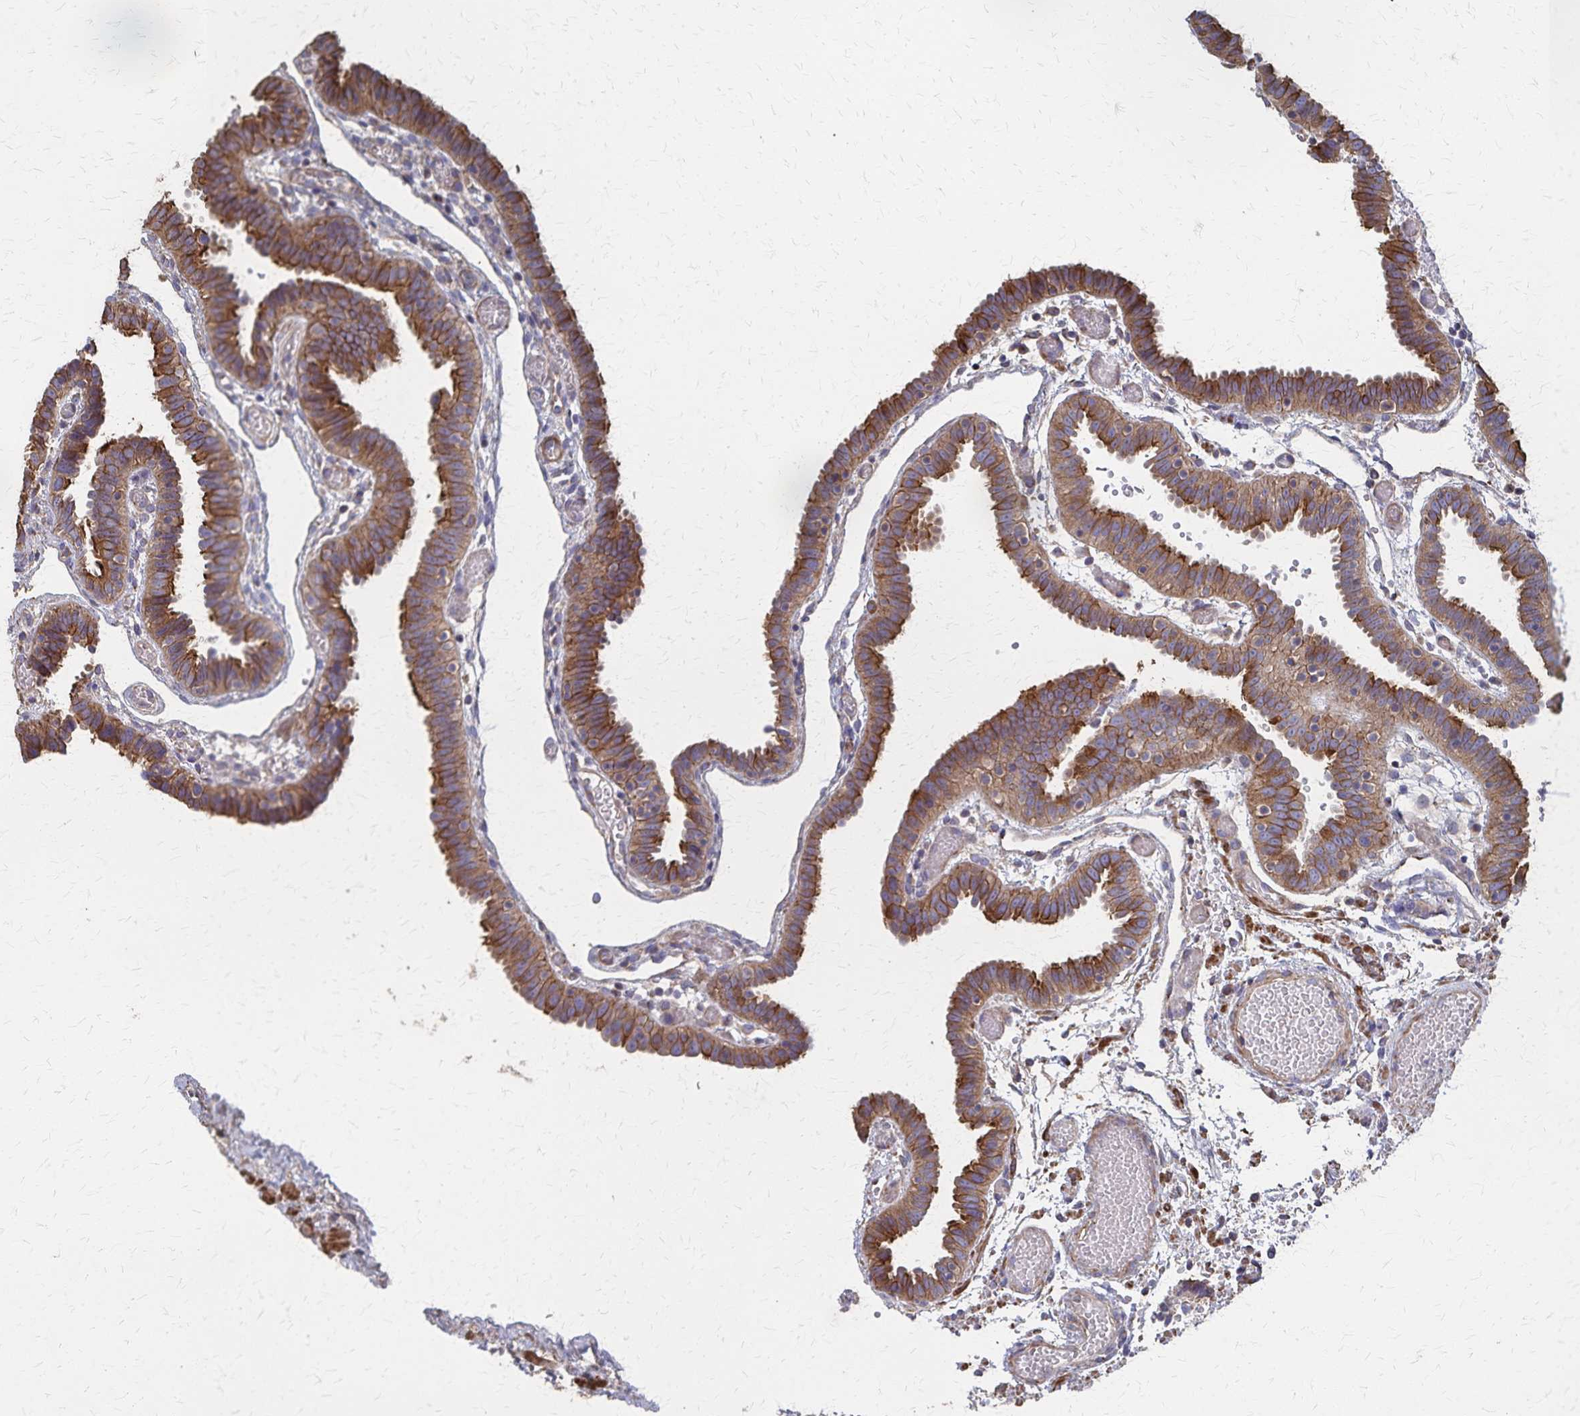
{"staining": {"intensity": "moderate", "quantity": ">75%", "location": "cytoplasmic/membranous"}, "tissue": "fallopian tube", "cell_type": "Glandular cells", "image_type": "normal", "snomed": [{"axis": "morphology", "description": "Normal tissue, NOS"}, {"axis": "topography", "description": "Fallopian tube"}], "caption": "A histopathology image showing moderate cytoplasmic/membranous expression in approximately >75% of glandular cells in unremarkable fallopian tube, as visualized by brown immunohistochemical staining.", "gene": "PGAP2", "patient": {"sex": "female", "age": 37}}